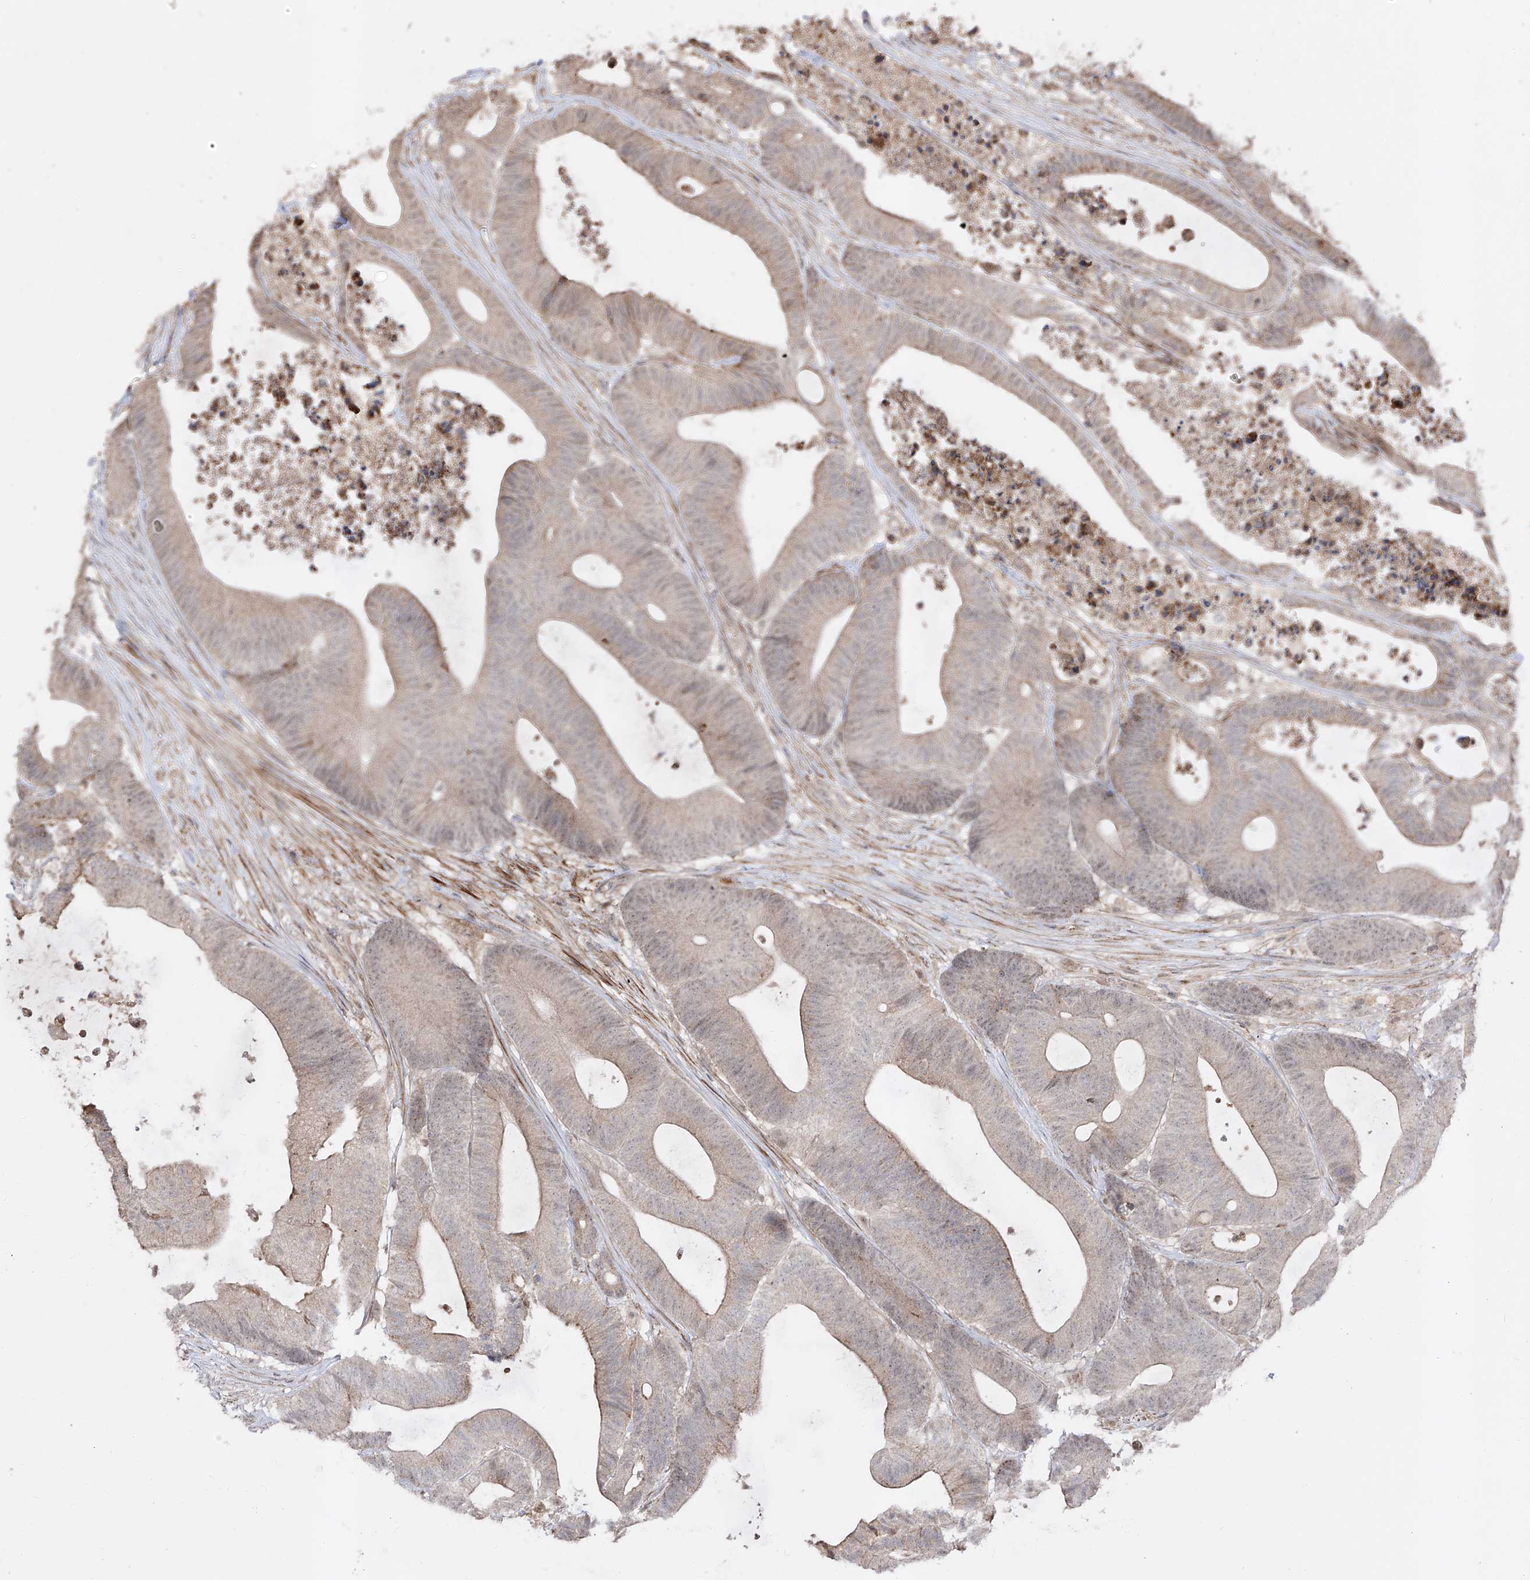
{"staining": {"intensity": "weak", "quantity": "<25%", "location": "cytoplasmic/membranous"}, "tissue": "colorectal cancer", "cell_type": "Tumor cells", "image_type": "cancer", "snomed": [{"axis": "morphology", "description": "Adenocarcinoma, NOS"}, {"axis": "topography", "description": "Colon"}], "caption": "This is an immunohistochemistry histopathology image of adenocarcinoma (colorectal). There is no expression in tumor cells.", "gene": "KDM1B", "patient": {"sex": "female", "age": 84}}